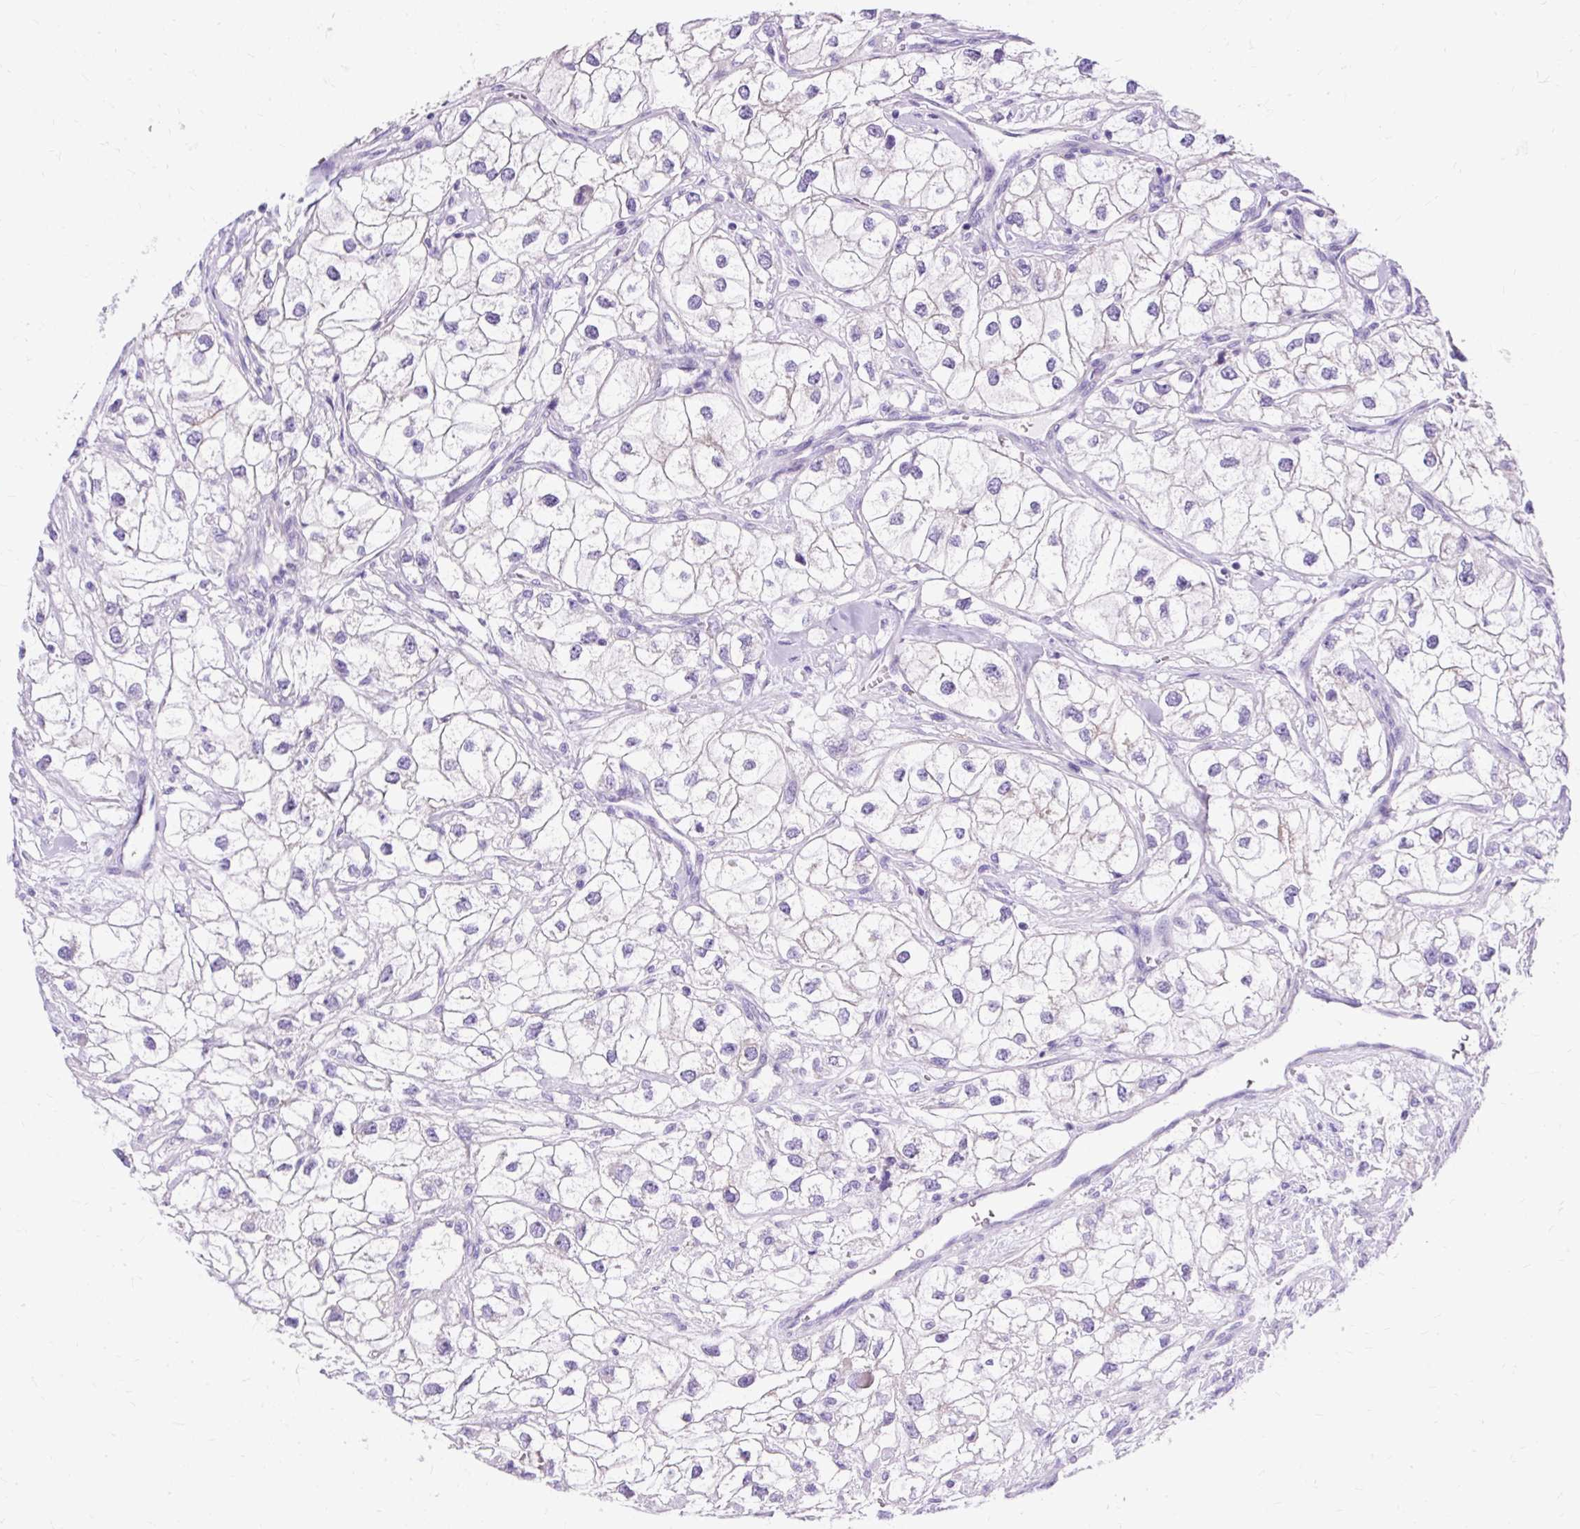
{"staining": {"intensity": "negative", "quantity": "none", "location": "none"}, "tissue": "renal cancer", "cell_type": "Tumor cells", "image_type": "cancer", "snomed": [{"axis": "morphology", "description": "Adenocarcinoma, NOS"}, {"axis": "topography", "description": "Kidney"}], "caption": "This is an IHC micrograph of human renal adenocarcinoma. There is no expression in tumor cells.", "gene": "MYO6", "patient": {"sex": "male", "age": 59}}